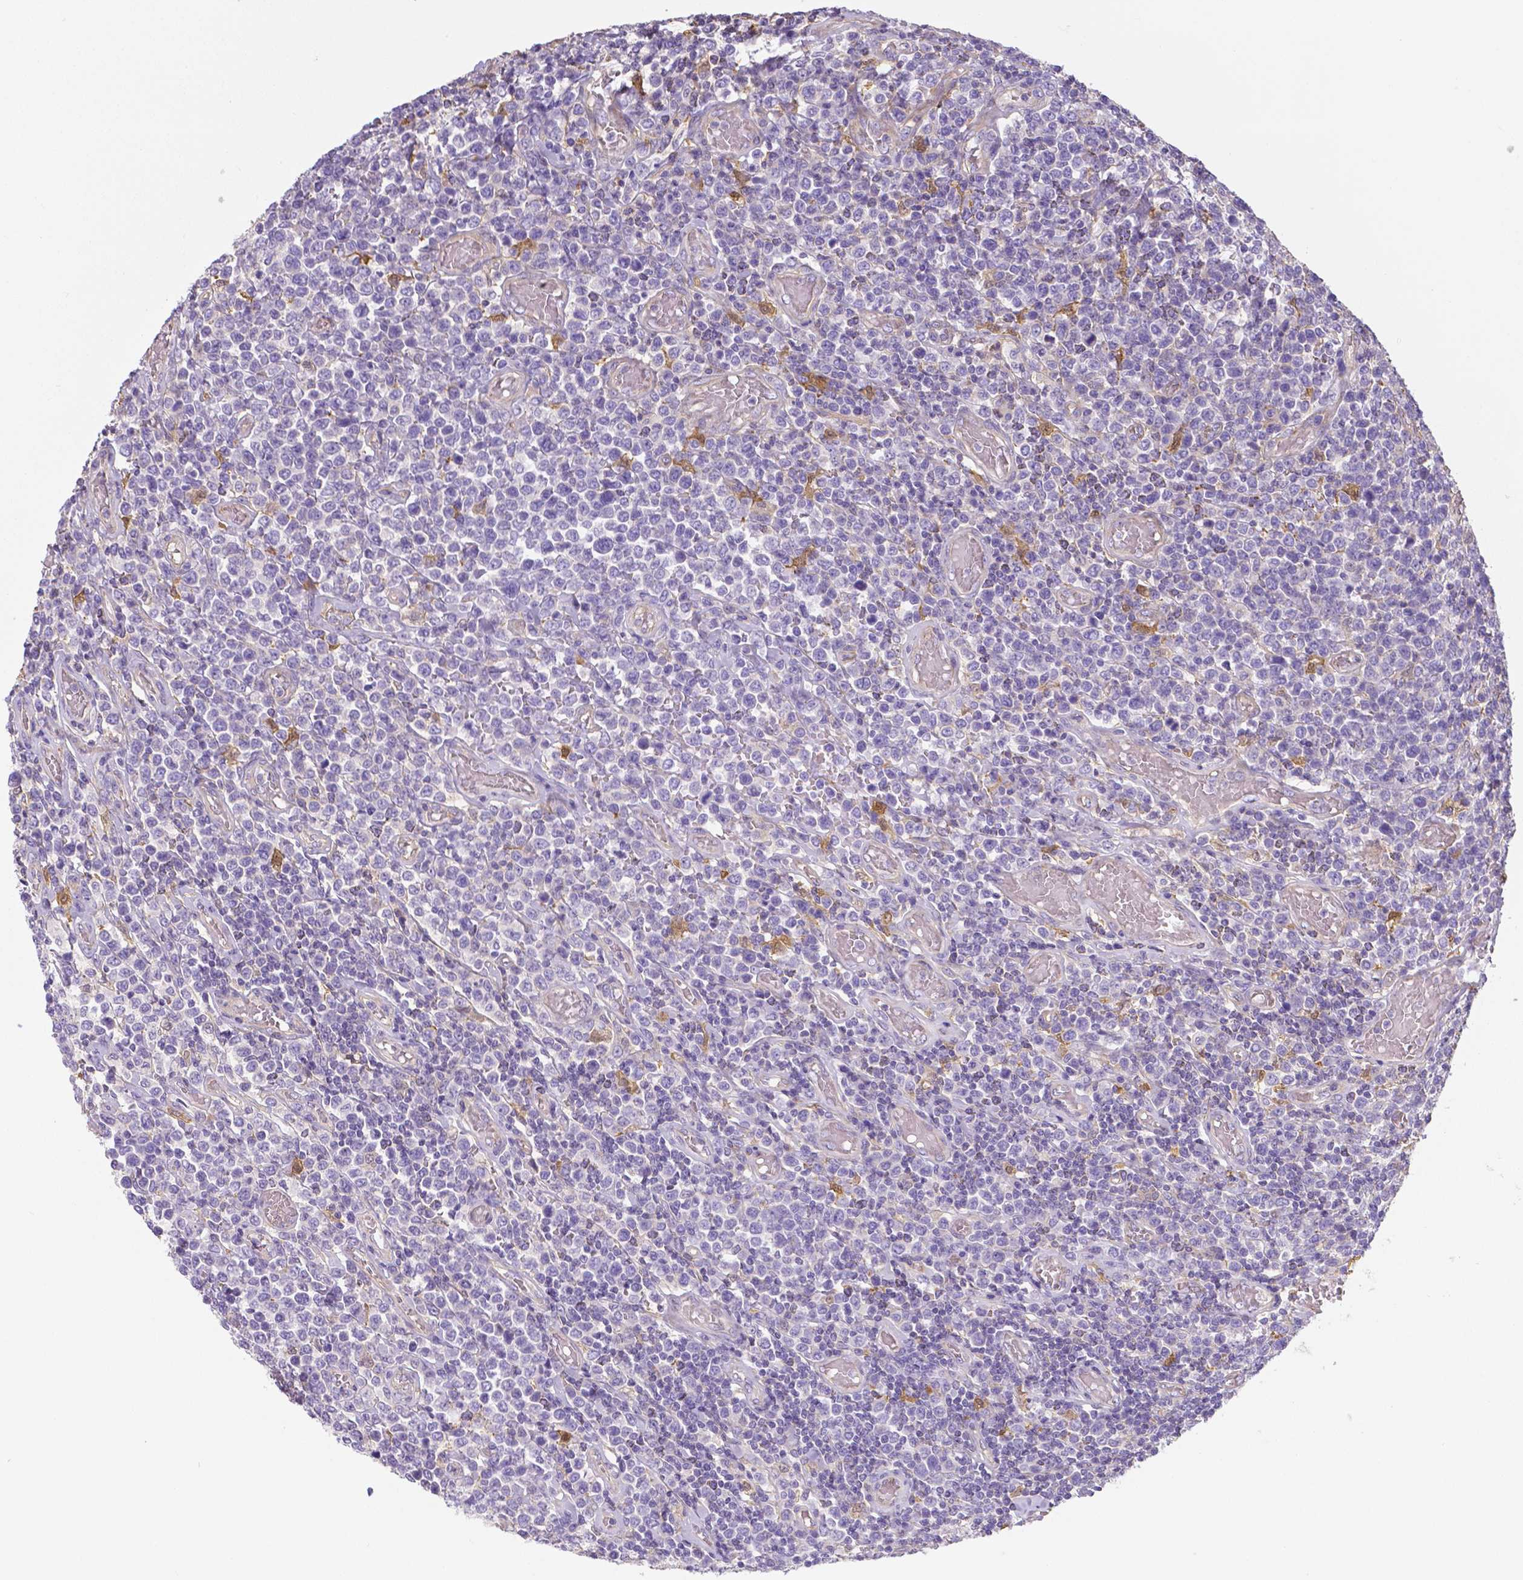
{"staining": {"intensity": "negative", "quantity": "none", "location": "none"}, "tissue": "lymphoma", "cell_type": "Tumor cells", "image_type": "cancer", "snomed": [{"axis": "morphology", "description": "Malignant lymphoma, non-Hodgkin's type, High grade"}, {"axis": "topography", "description": "Soft tissue"}], "caption": "Tumor cells are negative for brown protein staining in lymphoma.", "gene": "CRMP1", "patient": {"sex": "female", "age": 56}}